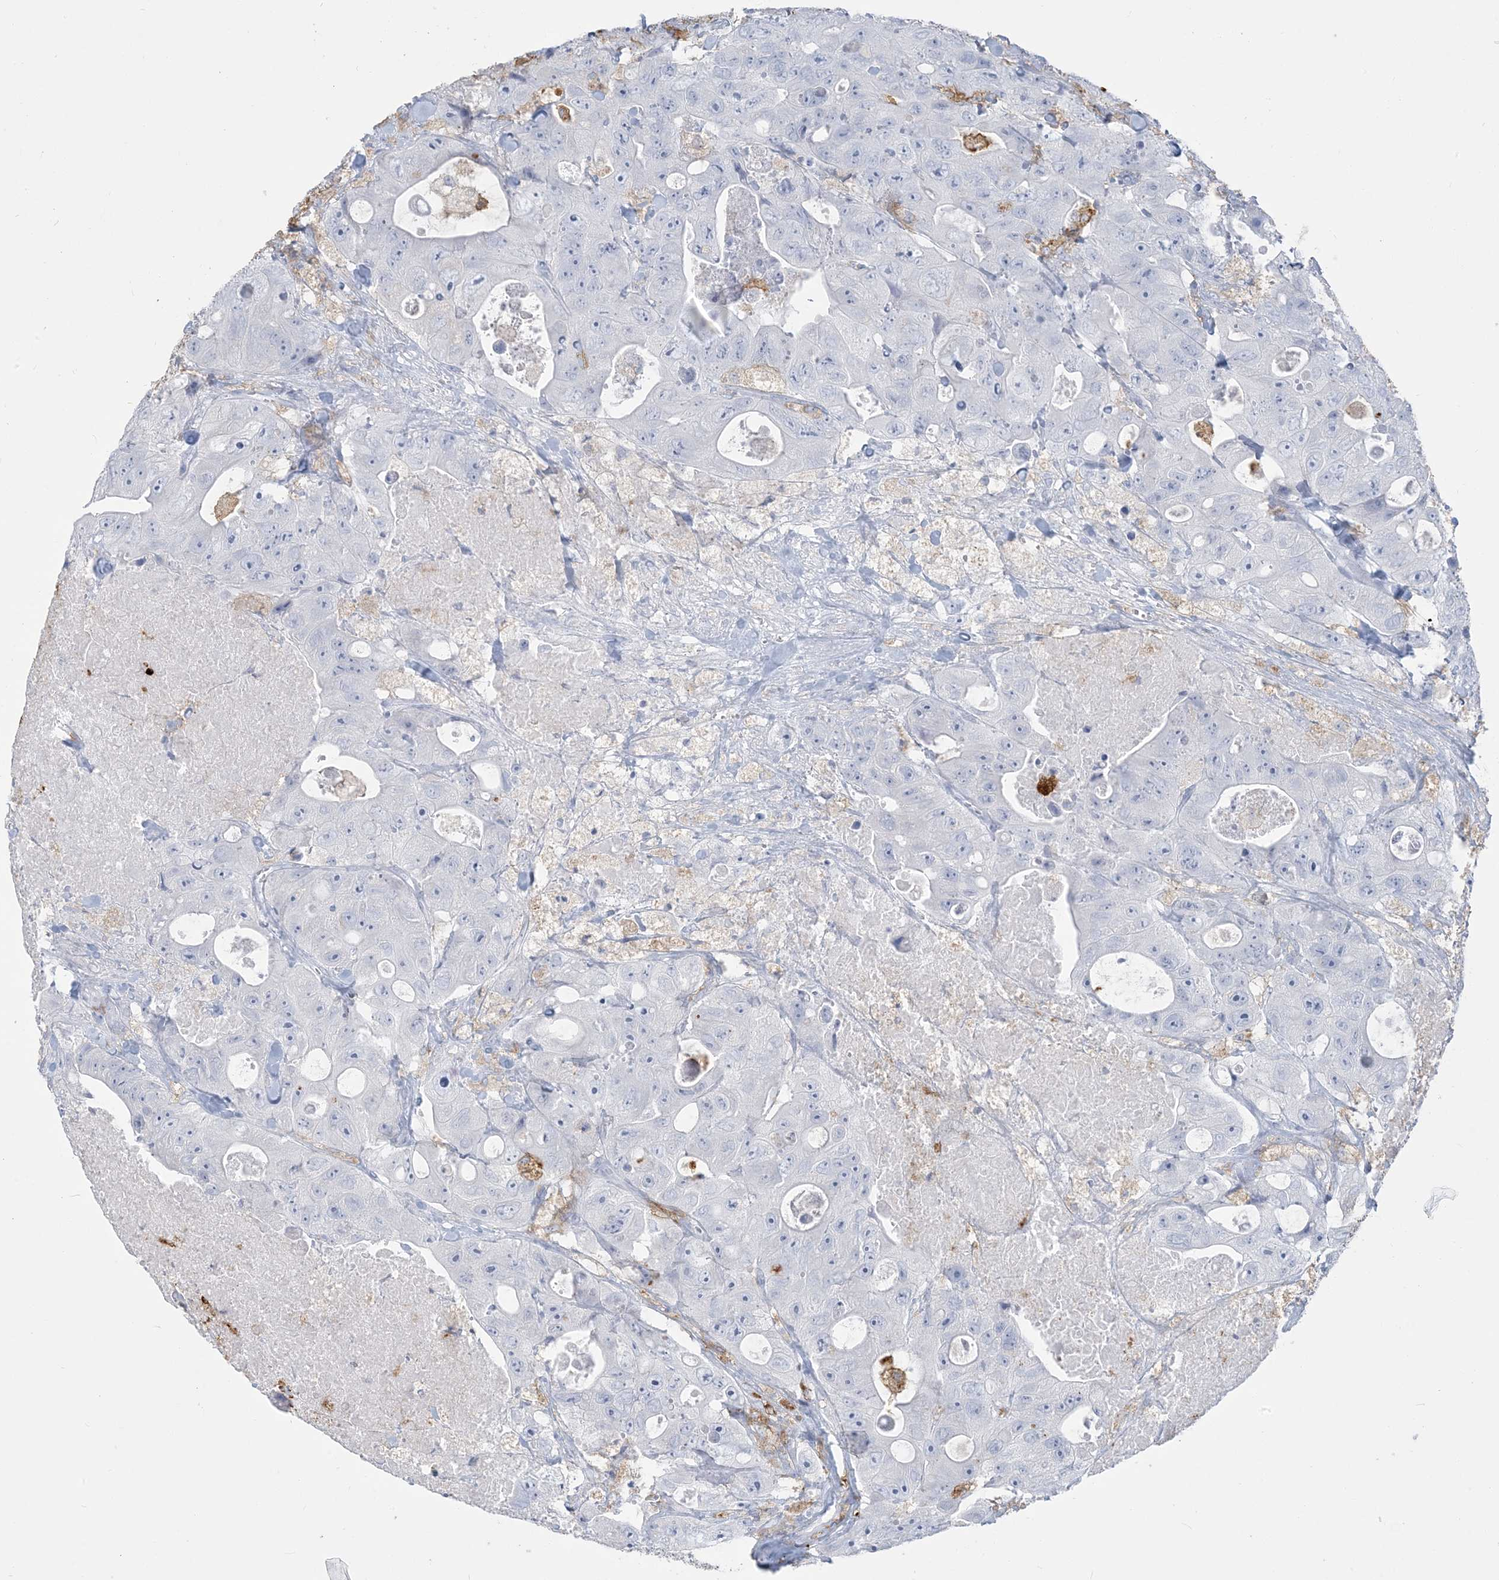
{"staining": {"intensity": "negative", "quantity": "none", "location": "none"}, "tissue": "colorectal cancer", "cell_type": "Tumor cells", "image_type": "cancer", "snomed": [{"axis": "morphology", "description": "Adenocarcinoma, NOS"}, {"axis": "topography", "description": "Colon"}], "caption": "There is no significant positivity in tumor cells of colorectal adenocarcinoma. The staining is performed using DAB (3,3'-diaminobenzidine) brown chromogen with nuclei counter-stained in using hematoxylin.", "gene": "HLA-DRB1", "patient": {"sex": "female", "age": 46}}